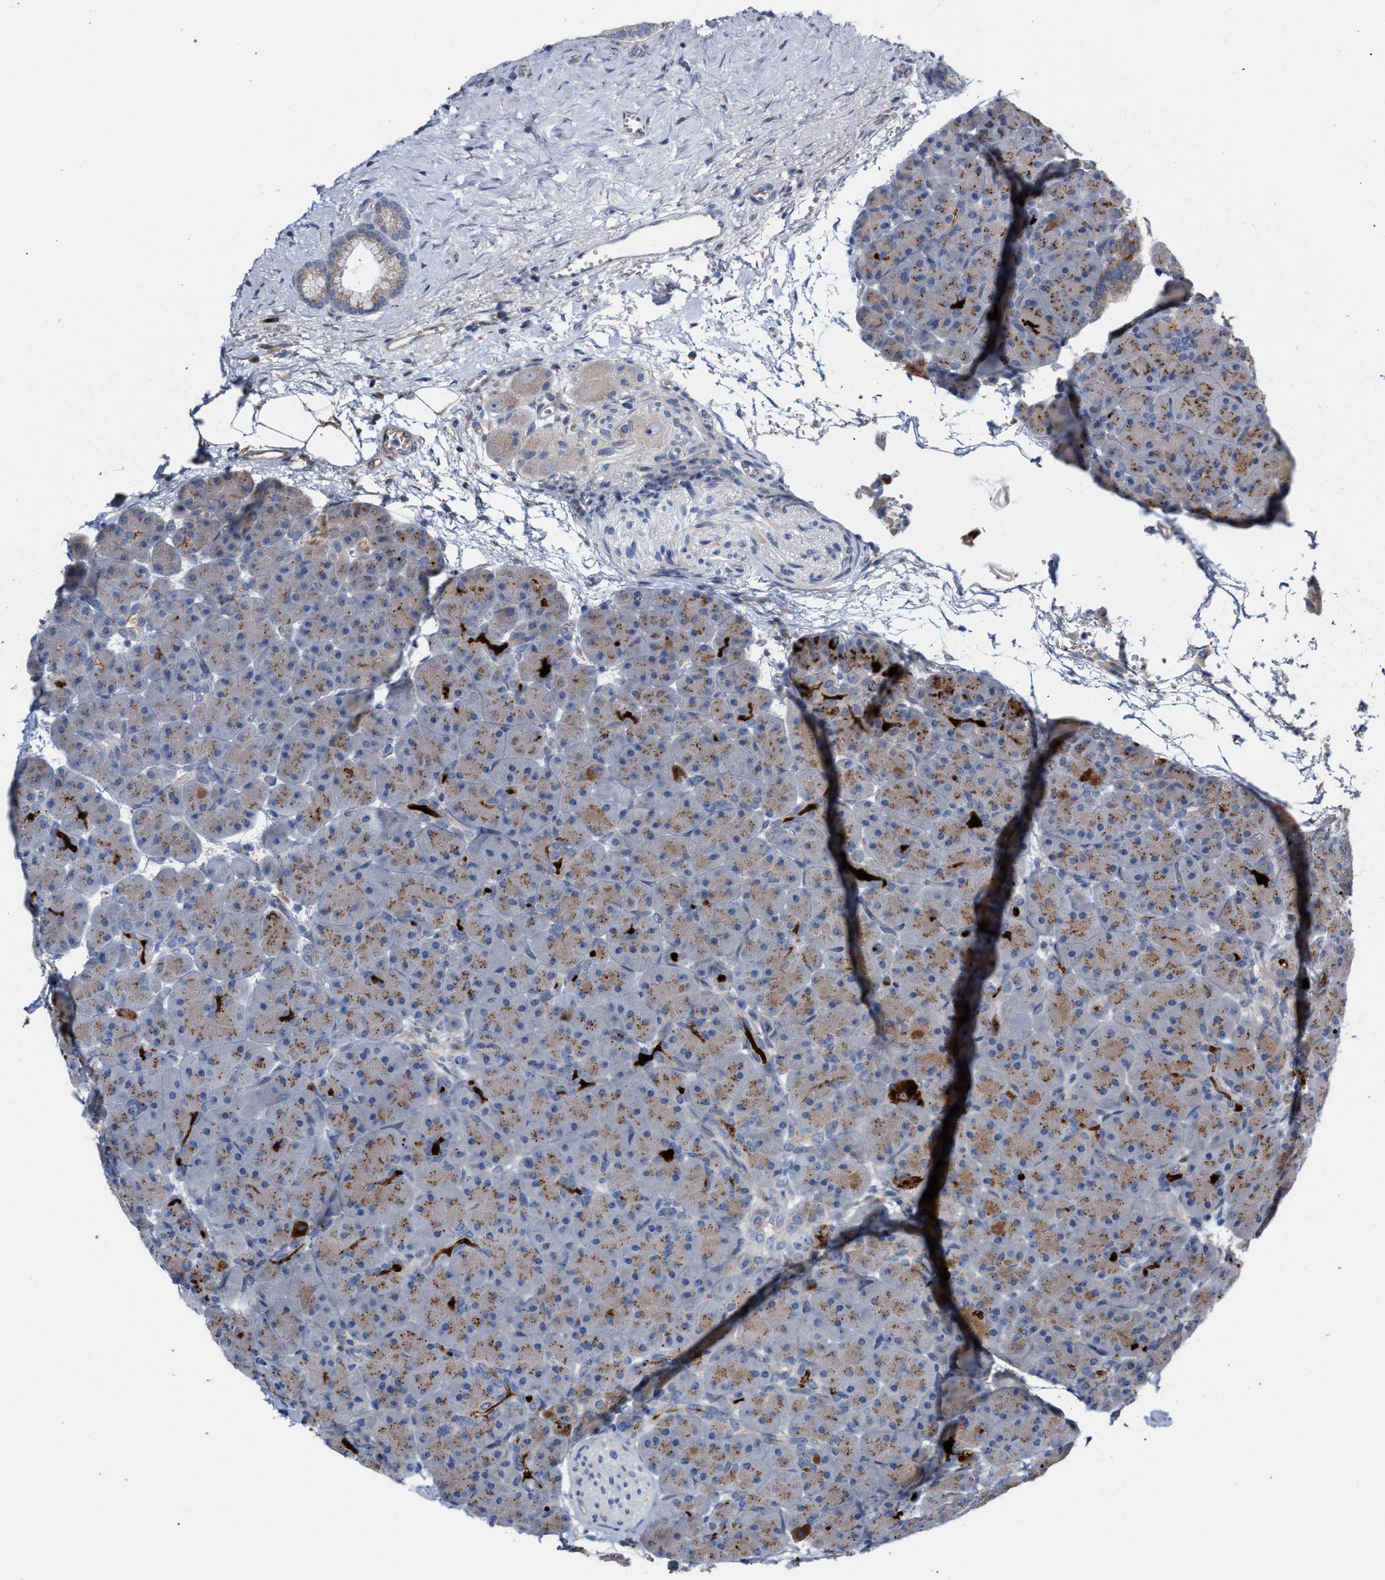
{"staining": {"intensity": "strong", "quantity": "25%-75%", "location": "cytoplasmic/membranous"}, "tissue": "pancreas", "cell_type": "Exocrine glandular cells", "image_type": "normal", "snomed": [{"axis": "morphology", "description": "Normal tissue, NOS"}, {"axis": "topography", "description": "Pancreas"}], "caption": "There is high levels of strong cytoplasmic/membranous staining in exocrine glandular cells of normal pancreas, as demonstrated by immunohistochemical staining (brown color).", "gene": "RNF135", "patient": {"sex": "male", "age": 66}}